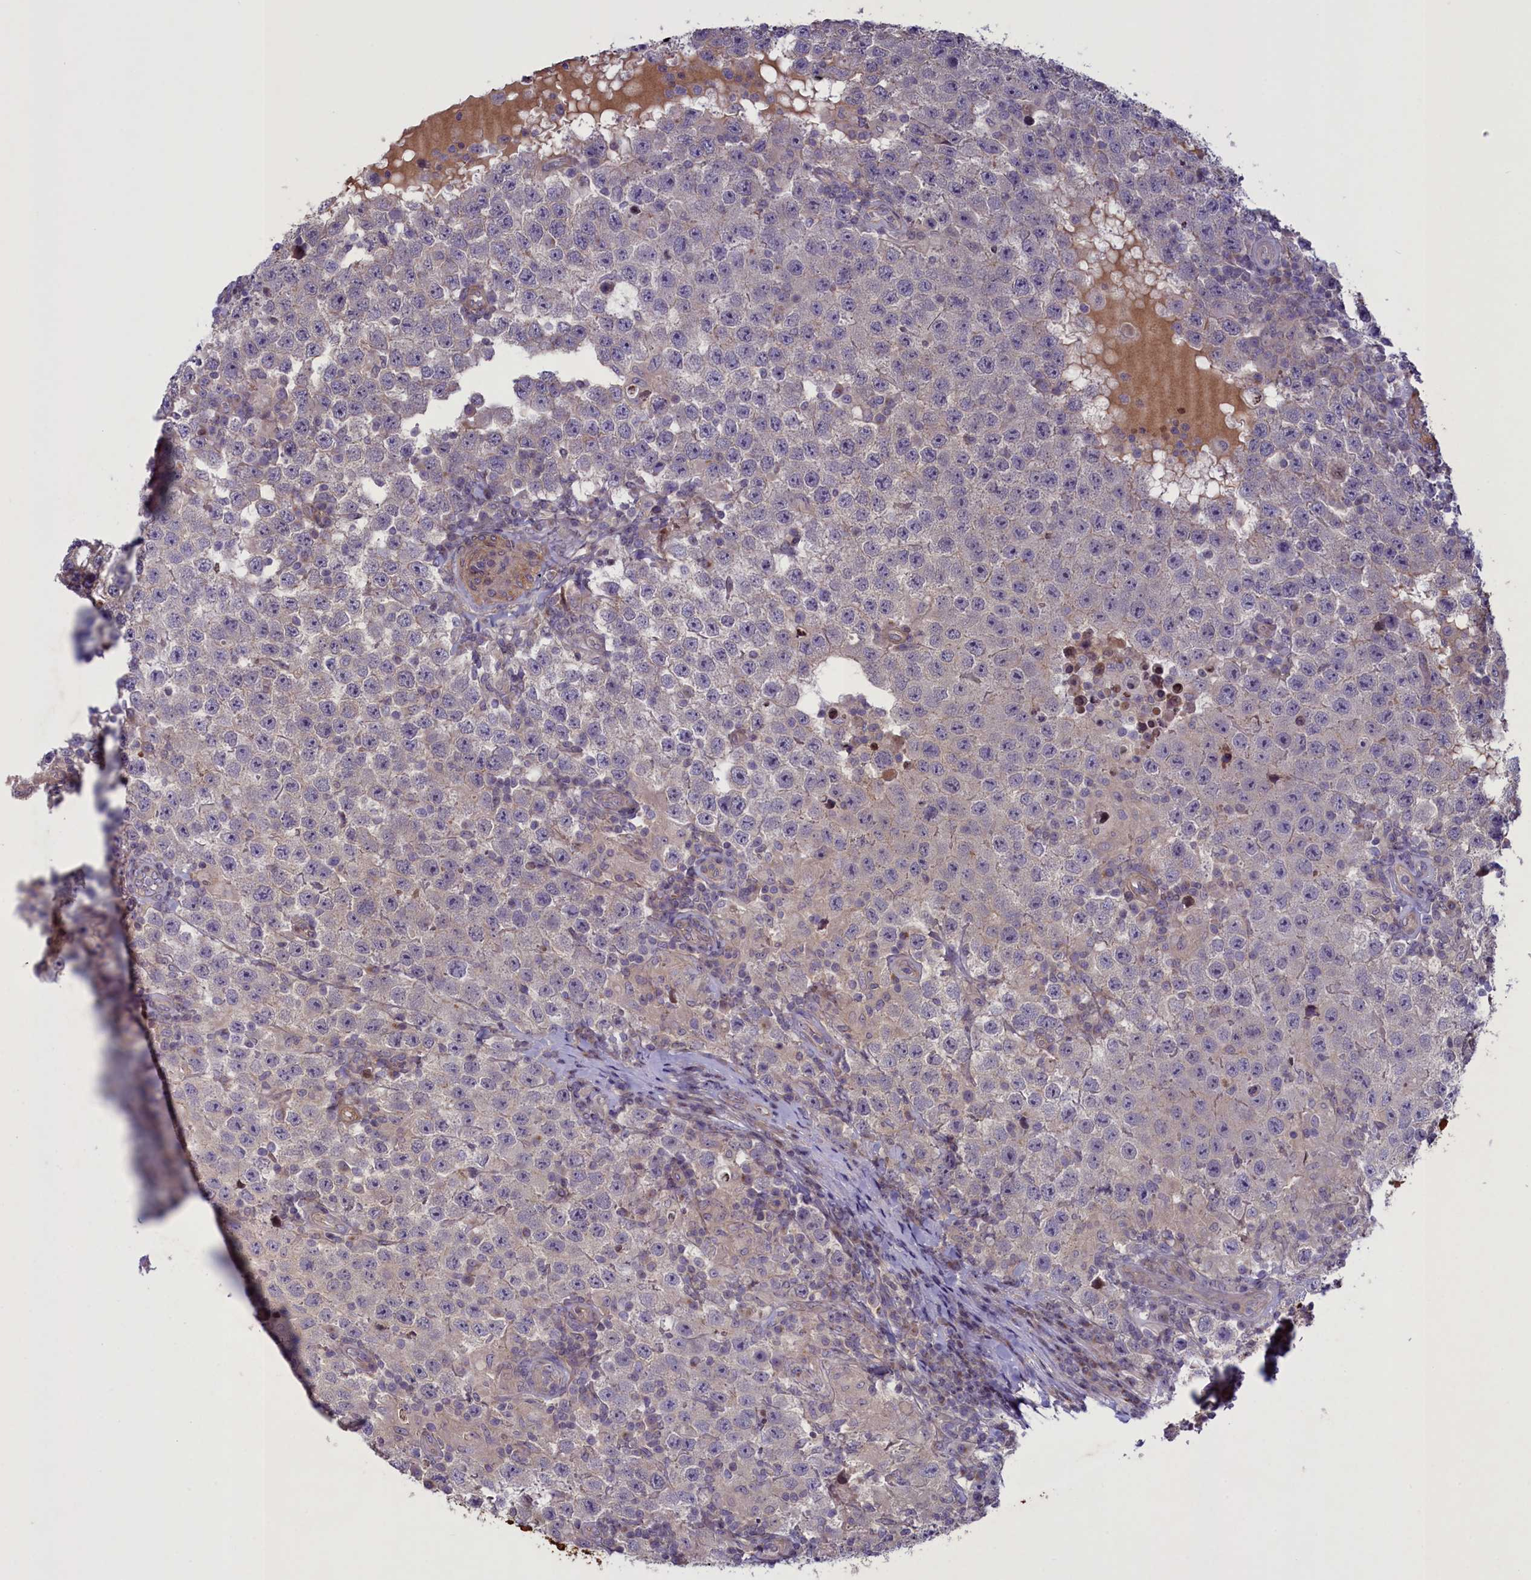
{"staining": {"intensity": "negative", "quantity": "none", "location": "none"}, "tissue": "testis cancer", "cell_type": "Tumor cells", "image_type": "cancer", "snomed": [{"axis": "morphology", "description": "Normal tissue, NOS"}, {"axis": "morphology", "description": "Urothelial carcinoma, High grade"}, {"axis": "morphology", "description": "Seminoma, NOS"}, {"axis": "morphology", "description": "Carcinoma, Embryonal, NOS"}, {"axis": "topography", "description": "Urinary bladder"}, {"axis": "topography", "description": "Testis"}], "caption": "Immunohistochemistry (IHC) image of neoplastic tissue: testis seminoma stained with DAB (3,3'-diaminobenzidine) demonstrates no significant protein expression in tumor cells.", "gene": "MAN2C1", "patient": {"sex": "male", "age": 41}}